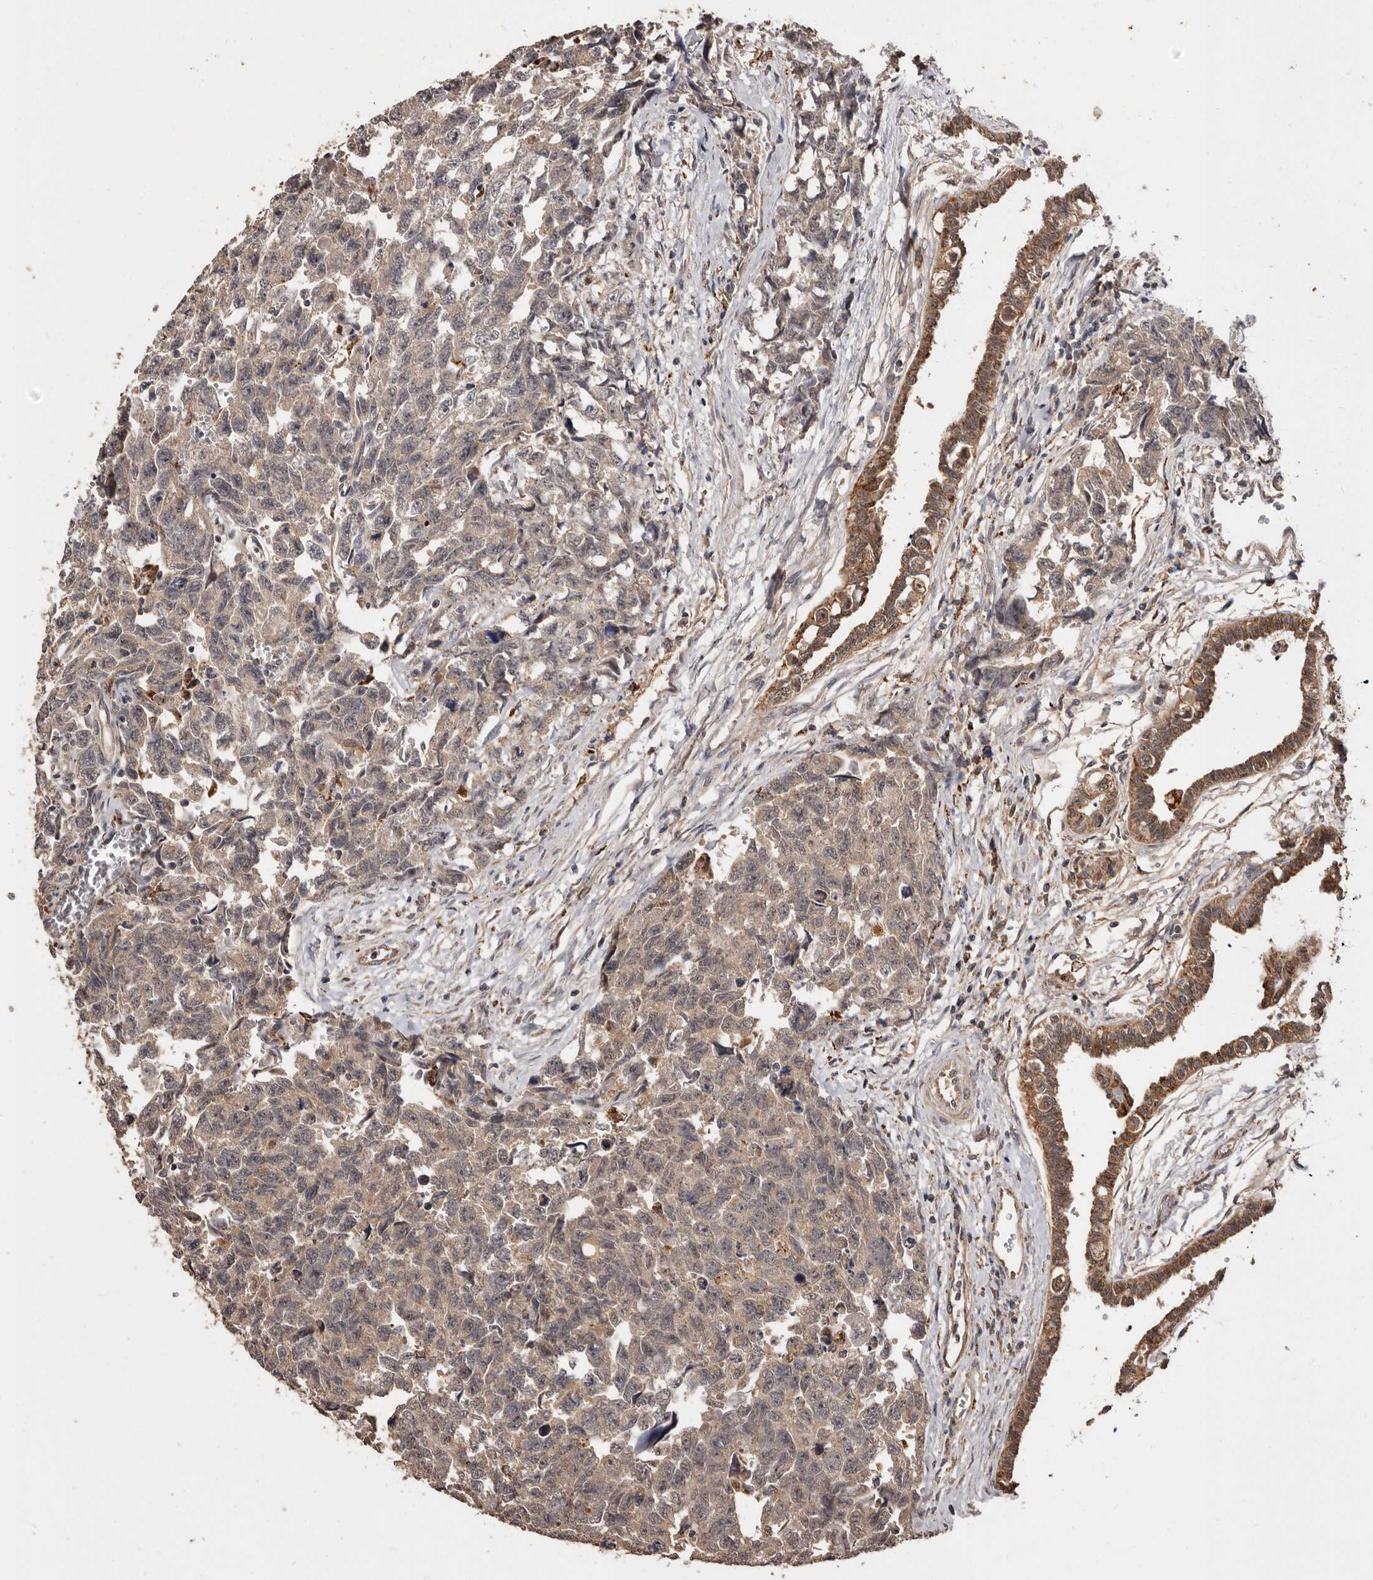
{"staining": {"intensity": "weak", "quantity": ">75%", "location": "cytoplasmic/membranous"}, "tissue": "testis cancer", "cell_type": "Tumor cells", "image_type": "cancer", "snomed": [{"axis": "morphology", "description": "Carcinoma, Embryonal, NOS"}, {"axis": "topography", "description": "Testis"}], "caption": "Weak cytoplasmic/membranous expression for a protein is present in about >75% of tumor cells of testis embryonal carcinoma using immunohistochemistry (IHC).", "gene": "AKAP7", "patient": {"sex": "male", "age": 31}}